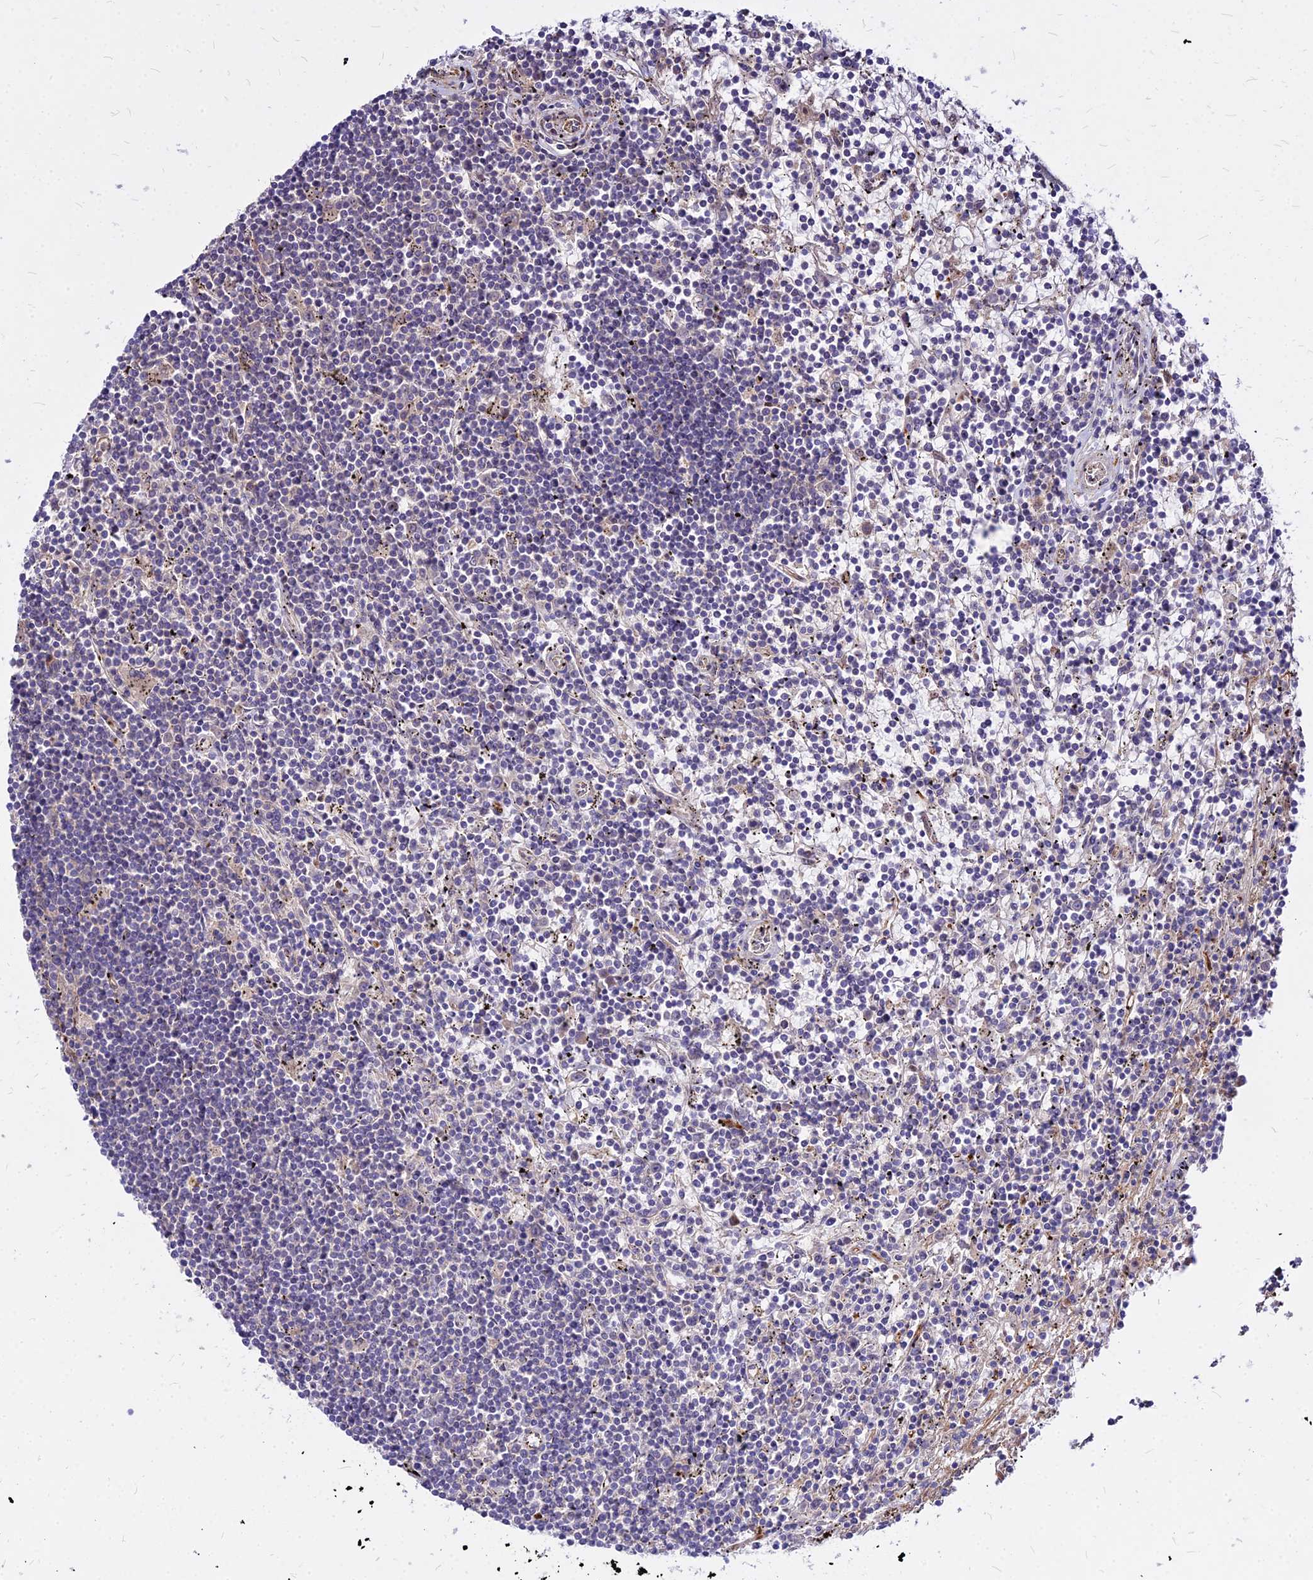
{"staining": {"intensity": "negative", "quantity": "none", "location": "none"}, "tissue": "lymphoma", "cell_type": "Tumor cells", "image_type": "cancer", "snomed": [{"axis": "morphology", "description": "Malignant lymphoma, non-Hodgkin's type, Low grade"}, {"axis": "topography", "description": "Spleen"}], "caption": "There is no significant staining in tumor cells of lymphoma.", "gene": "COMMD10", "patient": {"sex": "male", "age": 76}}